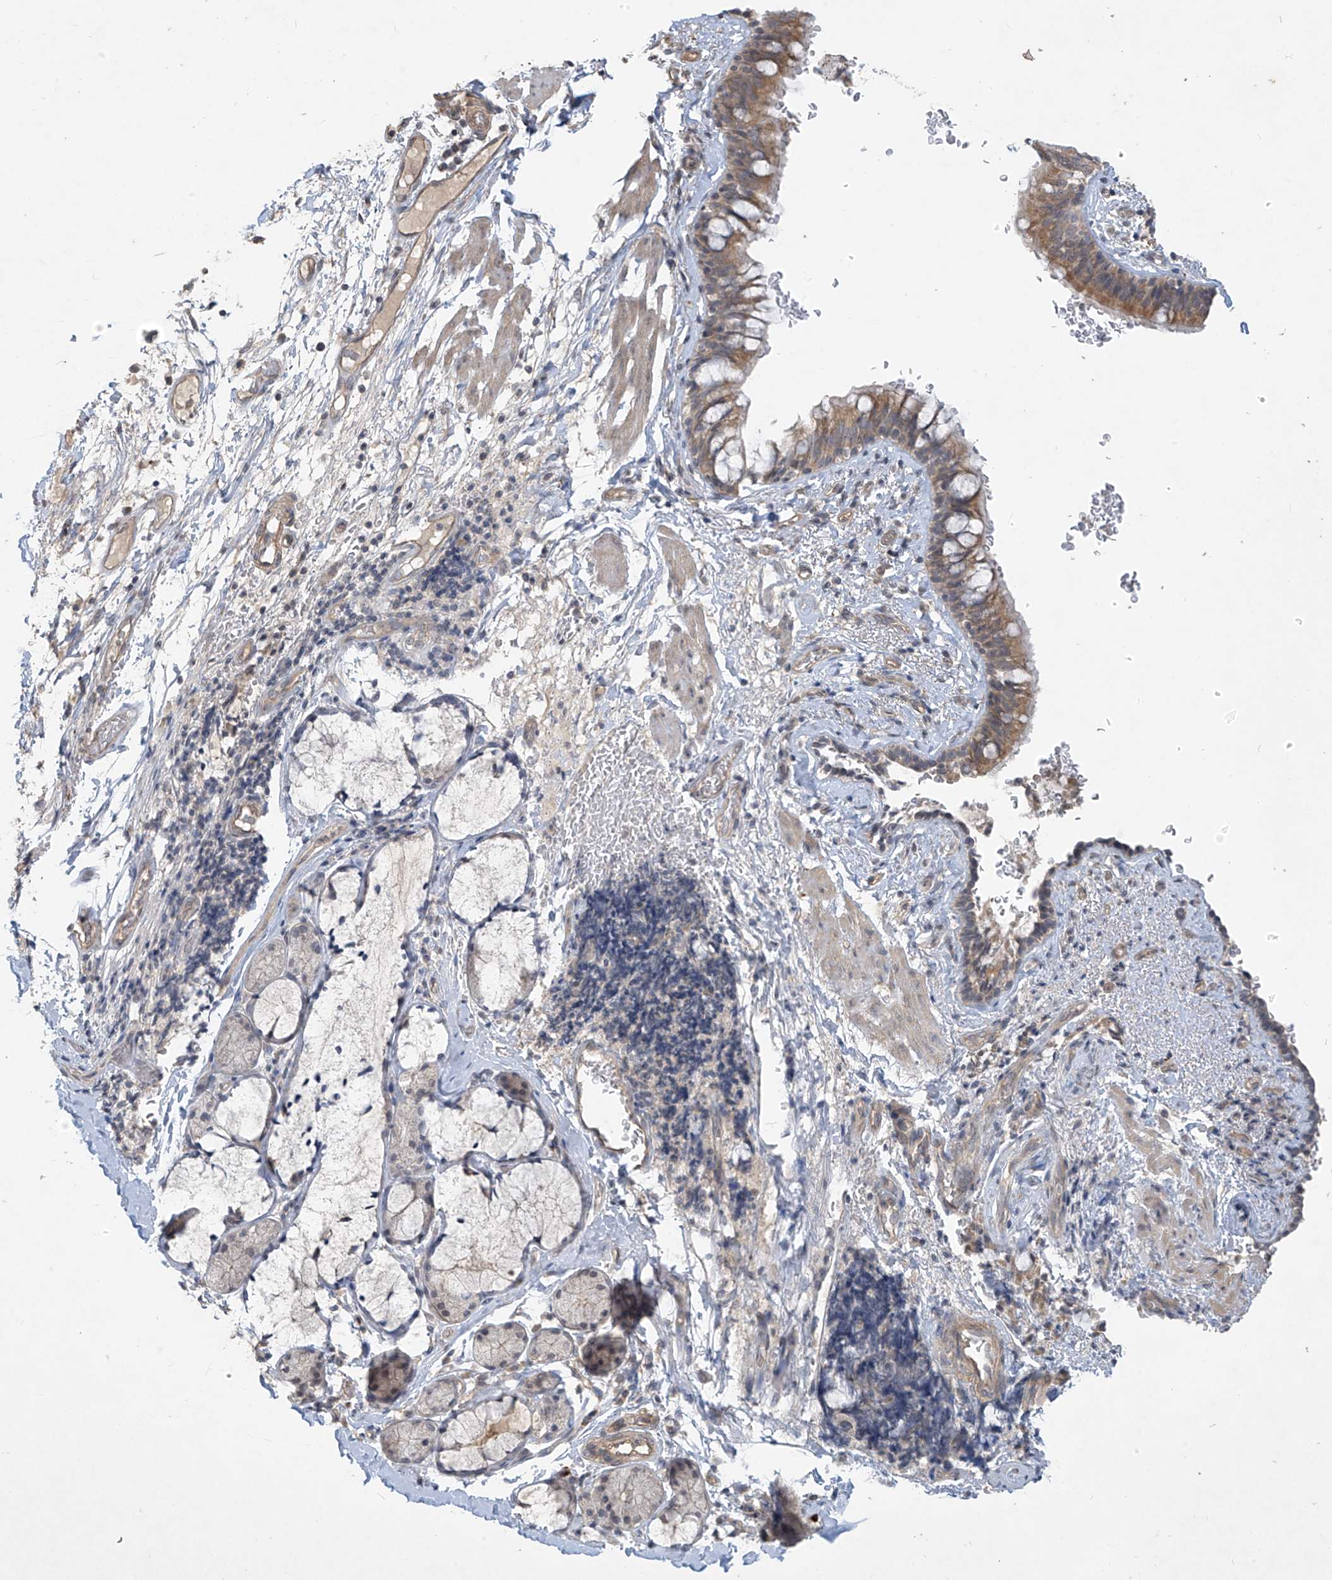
{"staining": {"intensity": "moderate", "quantity": ">75%", "location": "cytoplasmic/membranous"}, "tissue": "bronchus", "cell_type": "Respiratory epithelial cells", "image_type": "normal", "snomed": [{"axis": "morphology", "description": "Normal tissue, NOS"}, {"axis": "topography", "description": "Cartilage tissue"}, {"axis": "topography", "description": "Bronchus"}], "caption": "Moderate cytoplasmic/membranous staining is seen in approximately >75% of respiratory epithelial cells in benign bronchus. The protein is shown in brown color, while the nuclei are stained blue.", "gene": "DGKQ", "patient": {"sex": "female", "age": 36}}